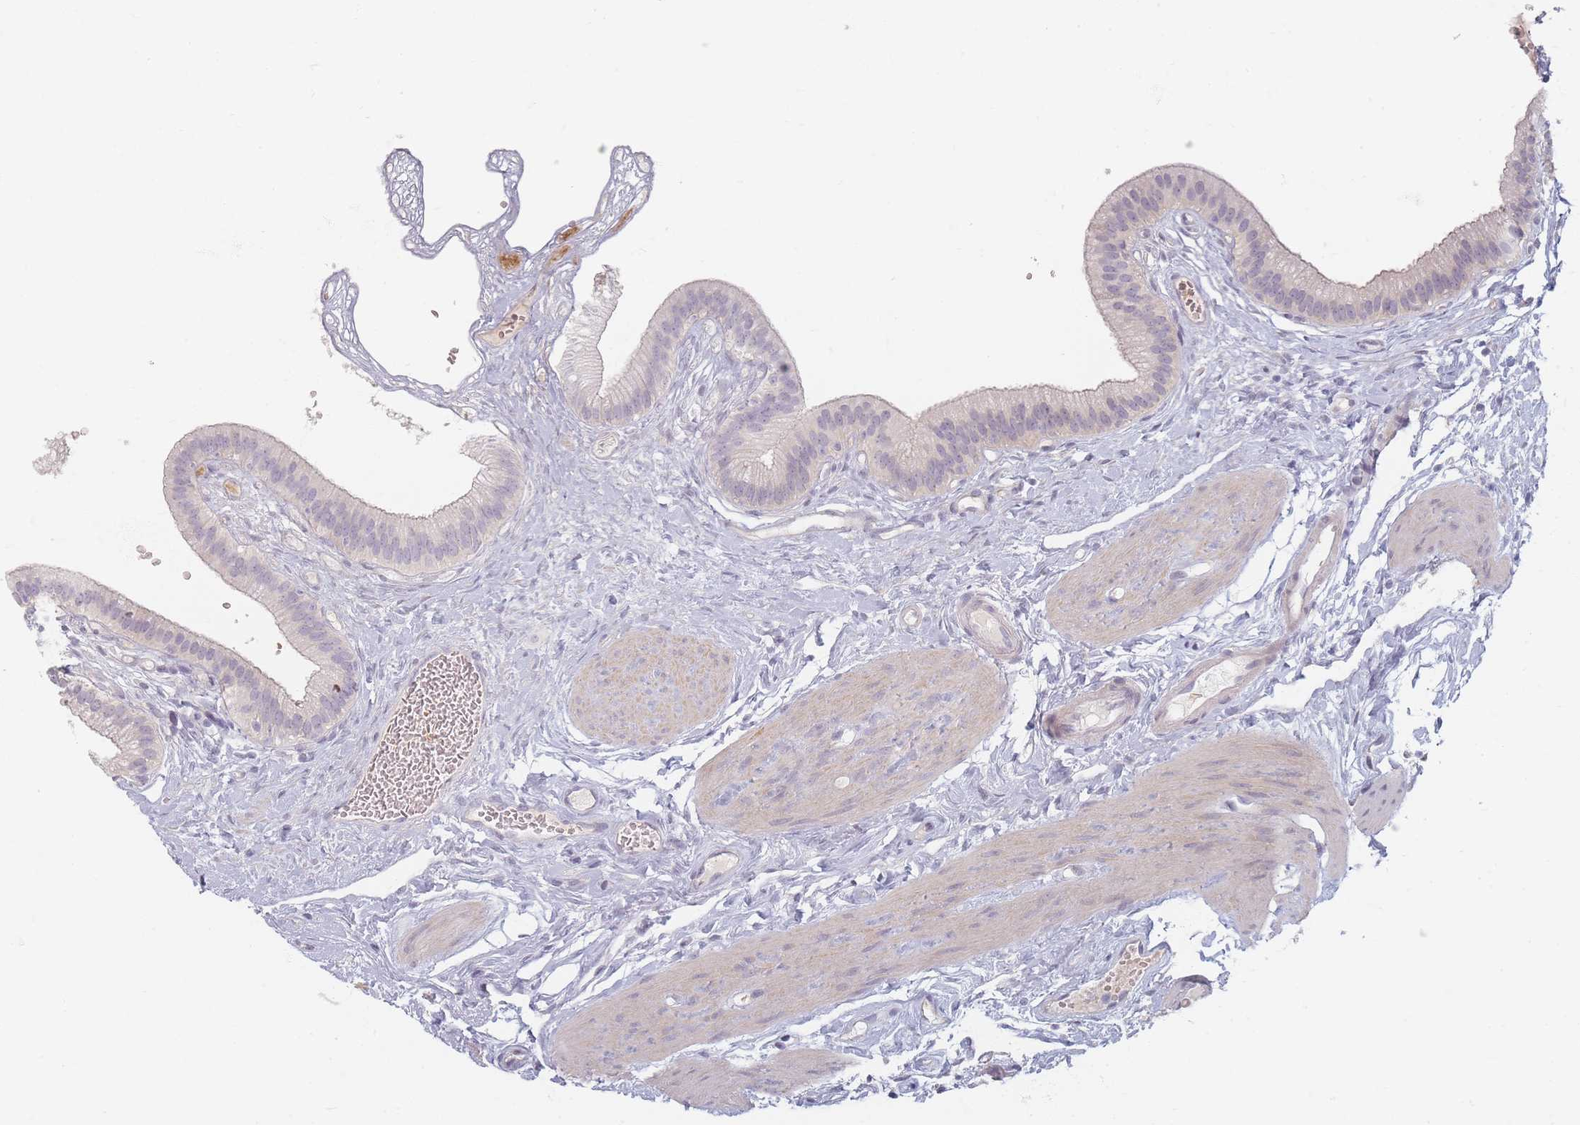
{"staining": {"intensity": "moderate", "quantity": "<25%", "location": "cytoplasmic/membranous"}, "tissue": "gallbladder", "cell_type": "Glandular cells", "image_type": "normal", "snomed": [{"axis": "morphology", "description": "Normal tissue, NOS"}, {"axis": "topography", "description": "Gallbladder"}], "caption": "A low amount of moderate cytoplasmic/membranous expression is present in approximately <25% of glandular cells in benign gallbladder. (IHC, brightfield microscopy, high magnification).", "gene": "TMOD1", "patient": {"sex": "female", "age": 54}}